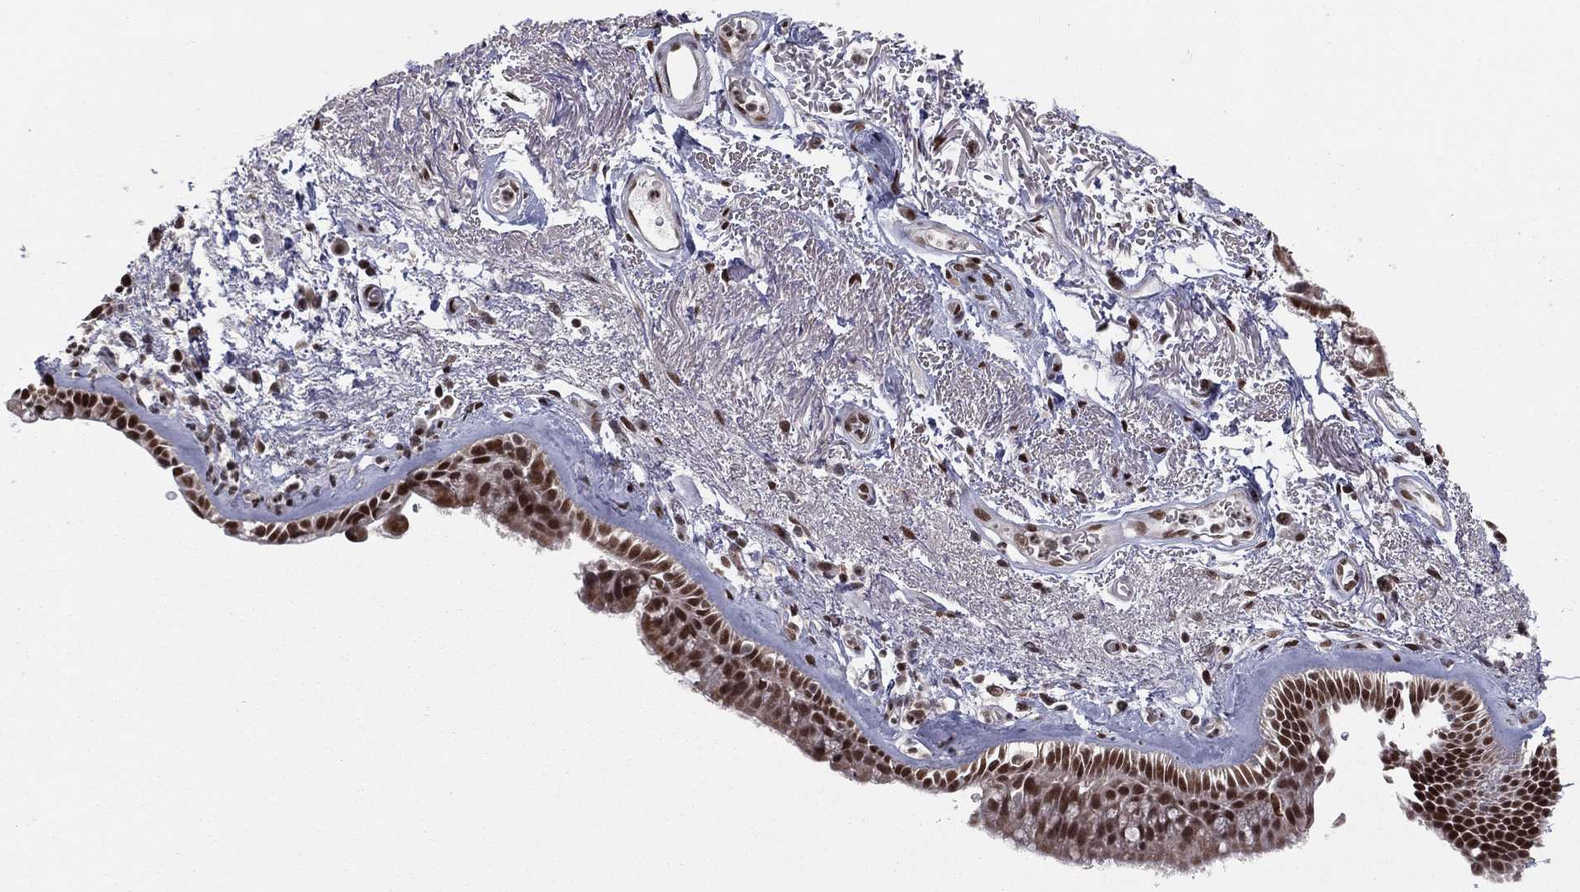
{"staining": {"intensity": "strong", "quantity": "25%-75%", "location": "nuclear"}, "tissue": "bronchus", "cell_type": "Respiratory epithelial cells", "image_type": "normal", "snomed": [{"axis": "morphology", "description": "Normal tissue, NOS"}, {"axis": "topography", "description": "Bronchus"}], "caption": "Protein staining demonstrates strong nuclear positivity in about 25%-75% of respiratory epithelial cells in benign bronchus. The protein of interest is shown in brown color, while the nuclei are stained blue.", "gene": "NFYB", "patient": {"sex": "male", "age": 82}}